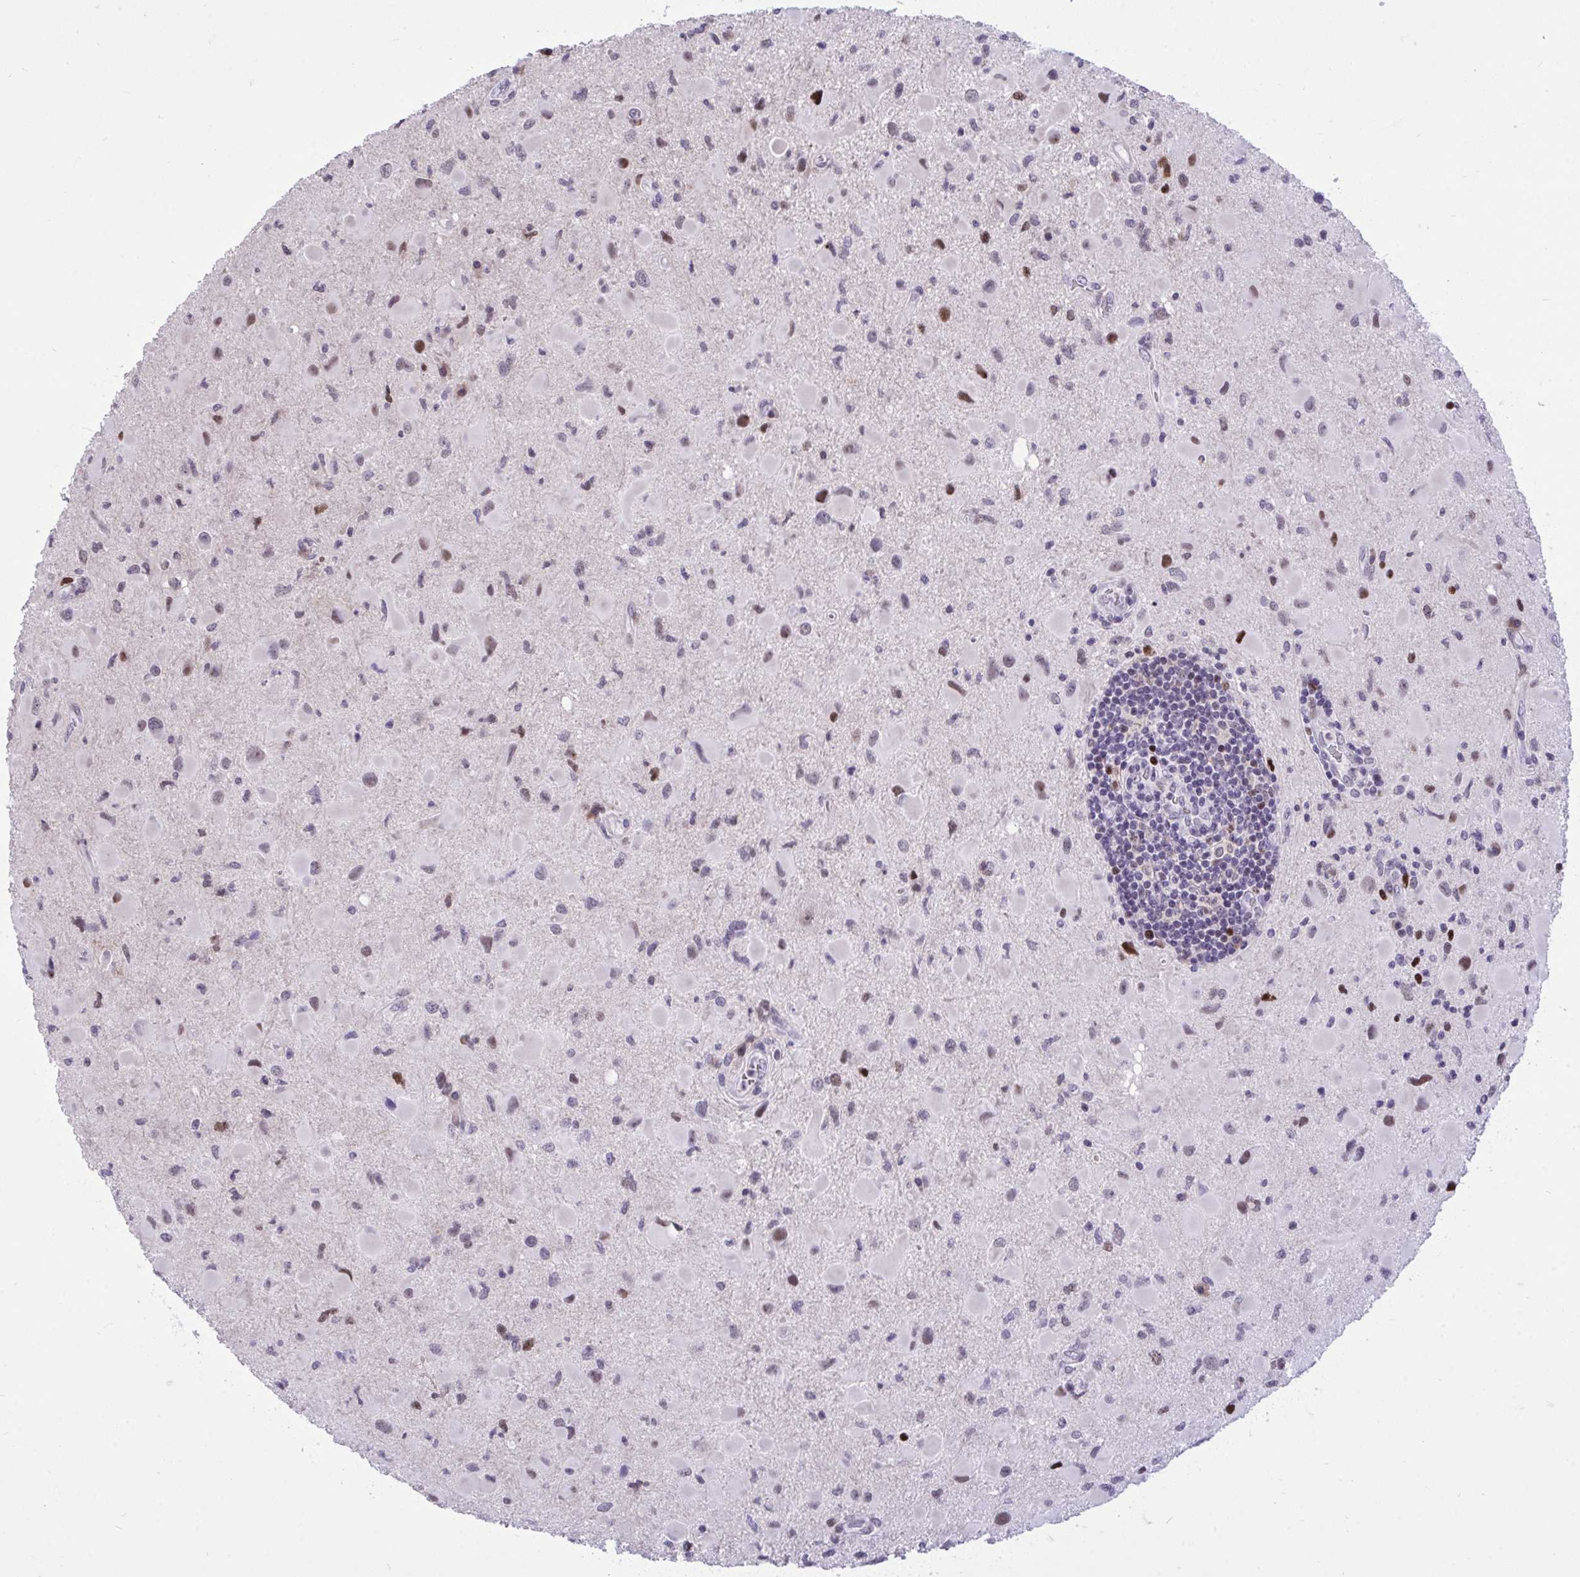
{"staining": {"intensity": "strong", "quantity": "<25%", "location": "nuclear"}, "tissue": "glioma", "cell_type": "Tumor cells", "image_type": "cancer", "snomed": [{"axis": "morphology", "description": "Glioma, malignant, Low grade"}, {"axis": "topography", "description": "Brain"}], "caption": "Strong nuclear staining is present in approximately <25% of tumor cells in malignant glioma (low-grade).", "gene": "C1QL2", "patient": {"sex": "female", "age": 32}}